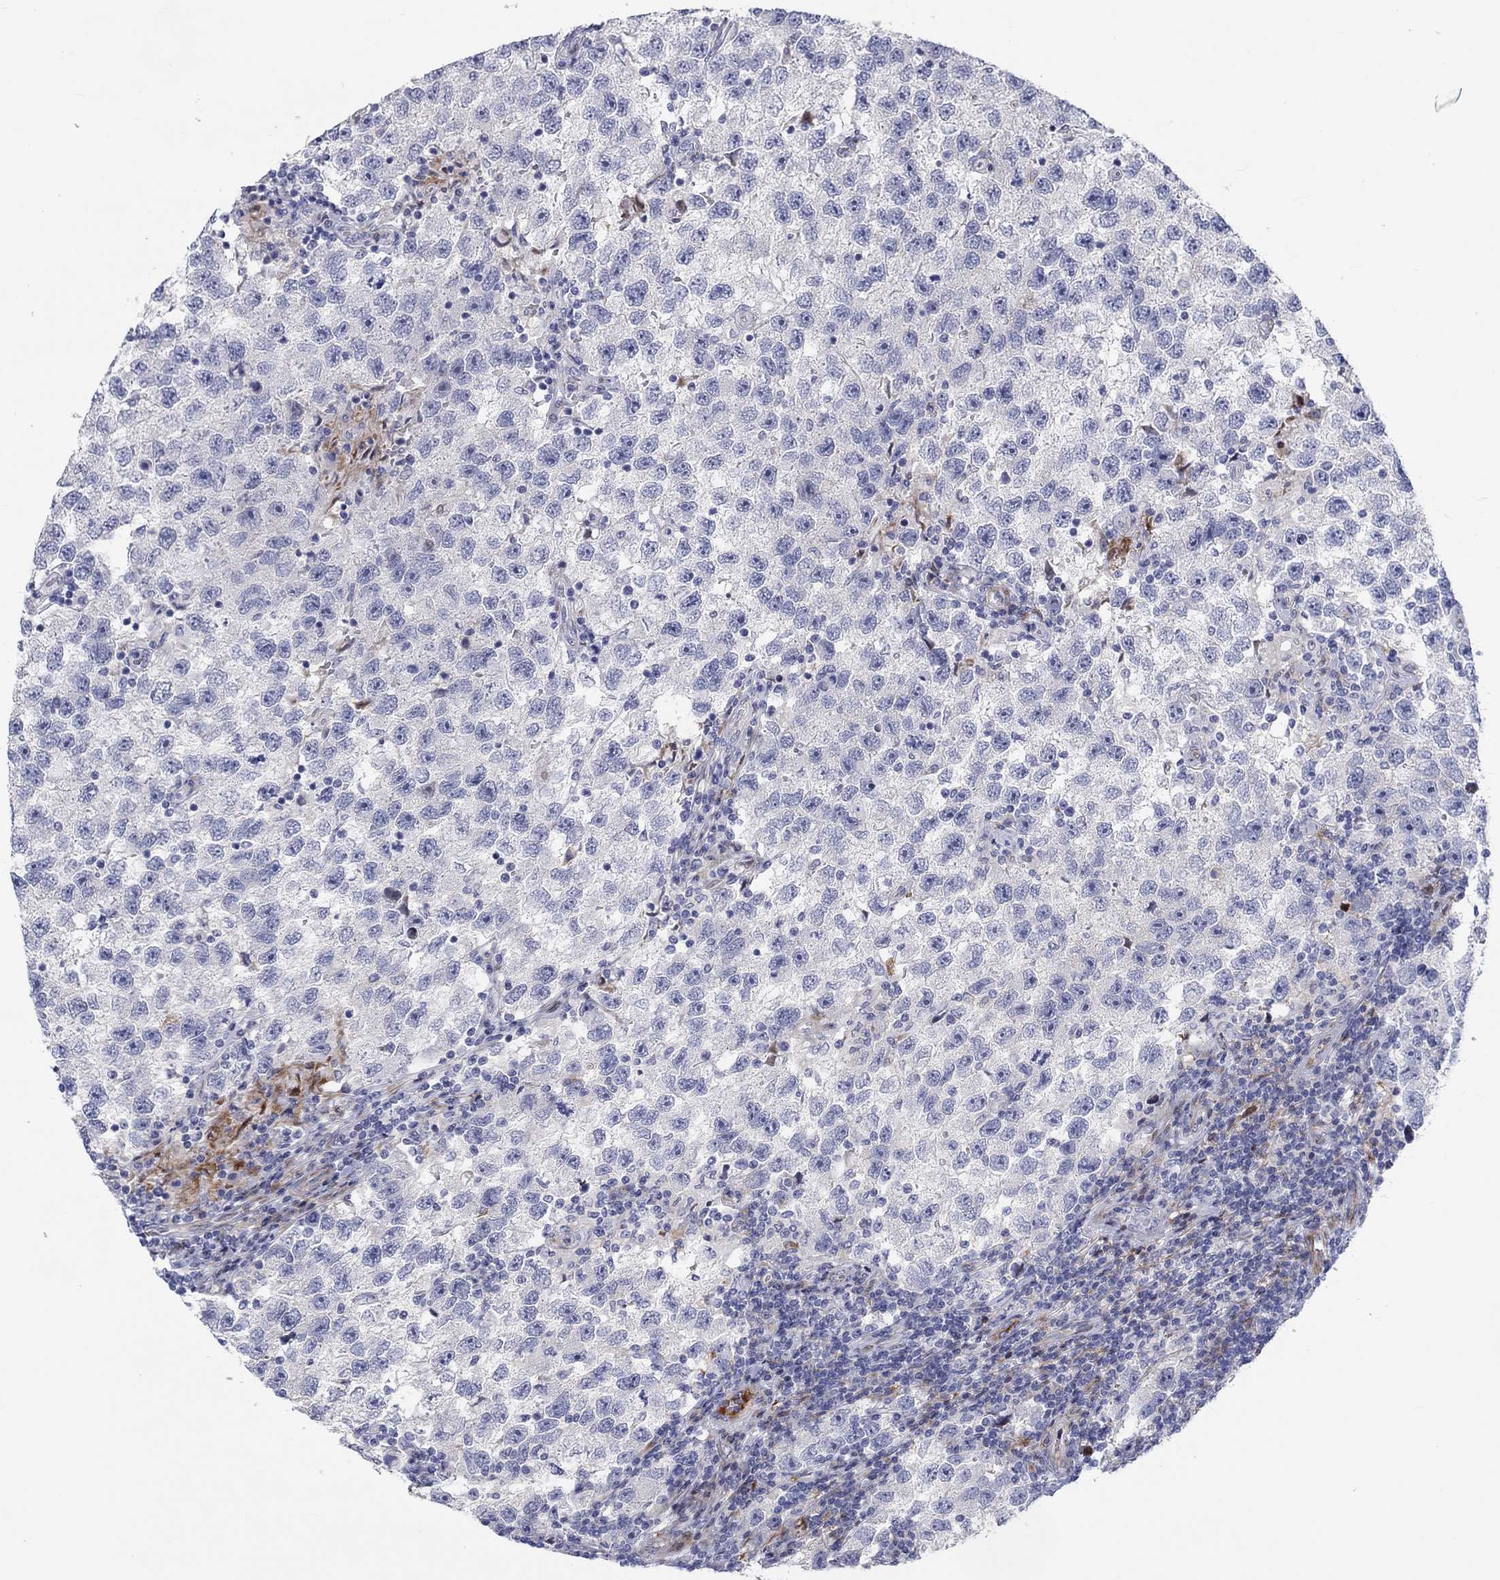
{"staining": {"intensity": "negative", "quantity": "none", "location": "none"}, "tissue": "testis cancer", "cell_type": "Tumor cells", "image_type": "cancer", "snomed": [{"axis": "morphology", "description": "Seminoma, NOS"}, {"axis": "topography", "description": "Testis"}], "caption": "Immunohistochemistry (IHC) micrograph of neoplastic tissue: testis cancer (seminoma) stained with DAB exhibits no significant protein expression in tumor cells.", "gene": "ARHGAP36", "patient": {"sex": "male", "age": 26}}